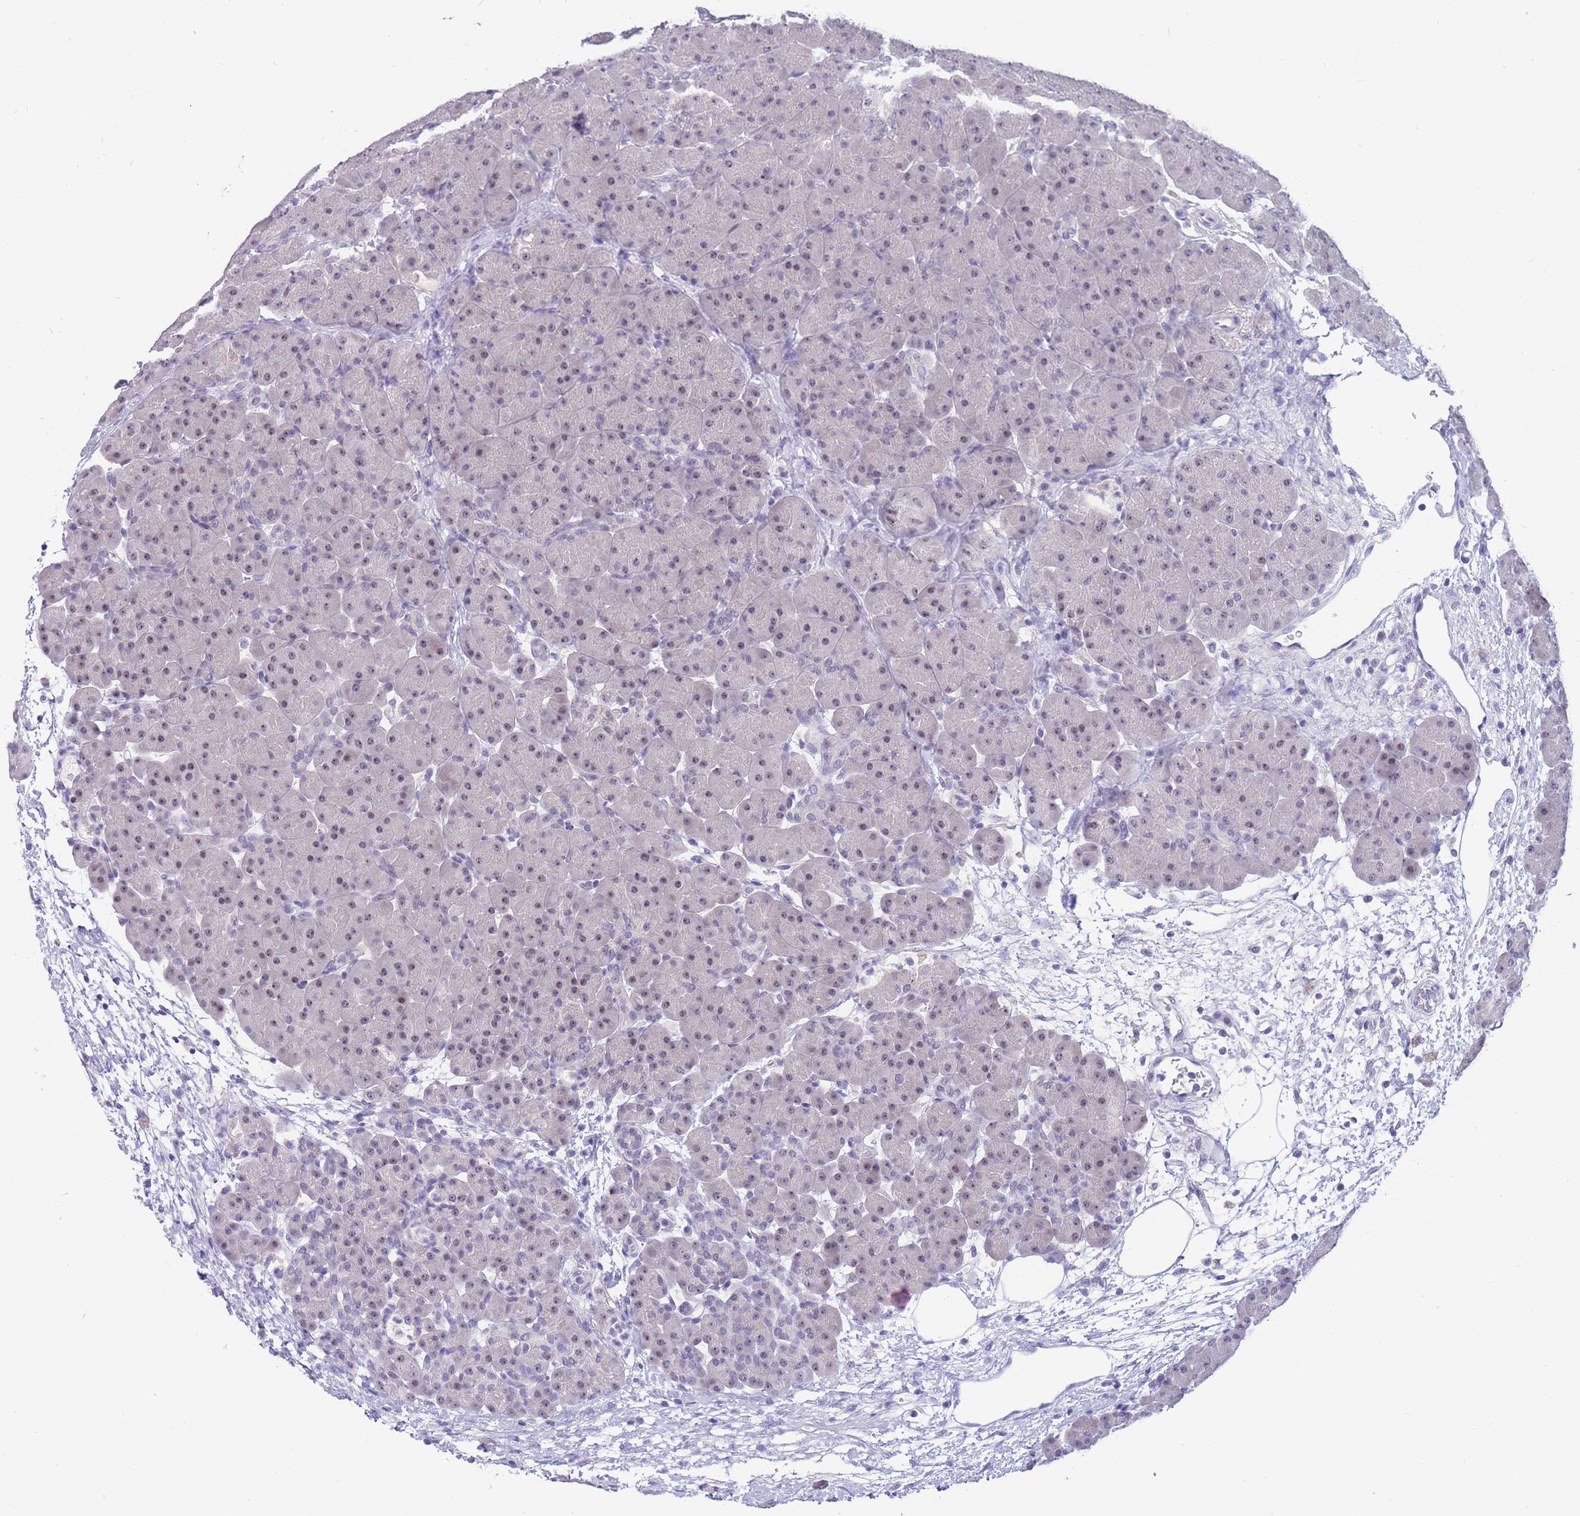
{"staining": {"intensity": "weak", "quantity": "25%-75%", "location": "nuclear"}, "tissue": "pancreas", "cell_type": "Exocrine glandular cells", "image_type": "normal", "snomed": [{"axis": "morphology", "description": "Normal tissue, NOS"}, {"axis": "topography", "description": "Pancreas"}], "caption": "Normal pancreas reveals weak nuclear expression in about 25%-75% of exocrine glandular cells, visualized by immunohistochemistry. (Stains: DAB (3,3'-diaminobenzidine) in brown, nuclei in blue, Microscopy: brightfield microscopy at high magnification).", "gene": "BOP1", "patient": {"sex": "male", "age": 66}}